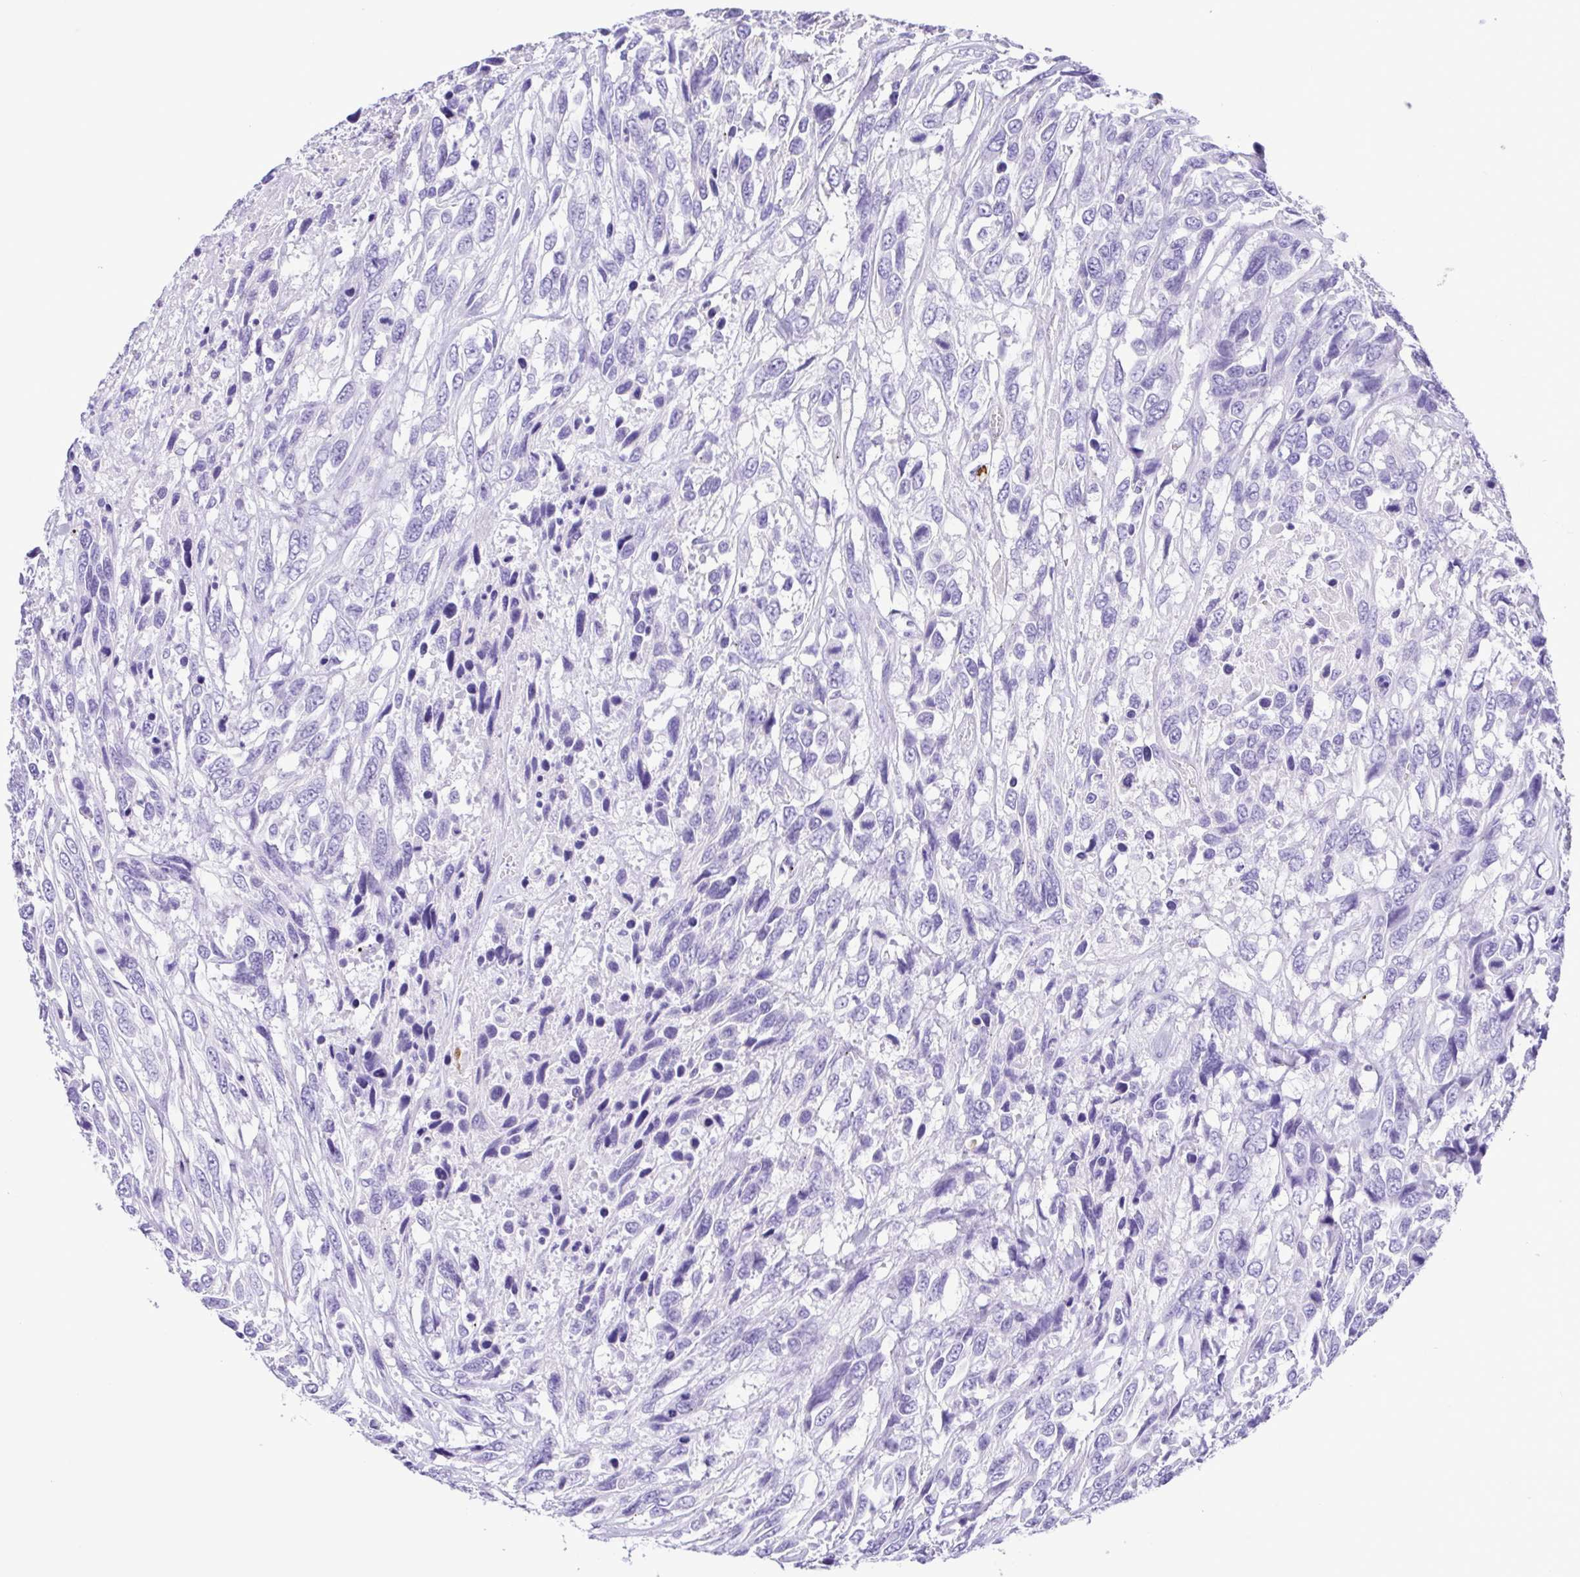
{"staining": {"intensity": "negative", "quantity": "none", "location": "none"}, "tissue": "urothelial cancer", "cell_type": "Tumor cells", "image_type": "cancer", "snomed": [{"axis": "morphology", "description": "Urothelial carcinoma, High grade"}, {"axis": "topography", "description": "Urinary bladder"}], "caption": "Urothelial cancer stained for a protein using immunohistochemistry shows no staining tumor cells.", "gene": "OVGP1", "patient": {"sex": "female", "age": 70}}